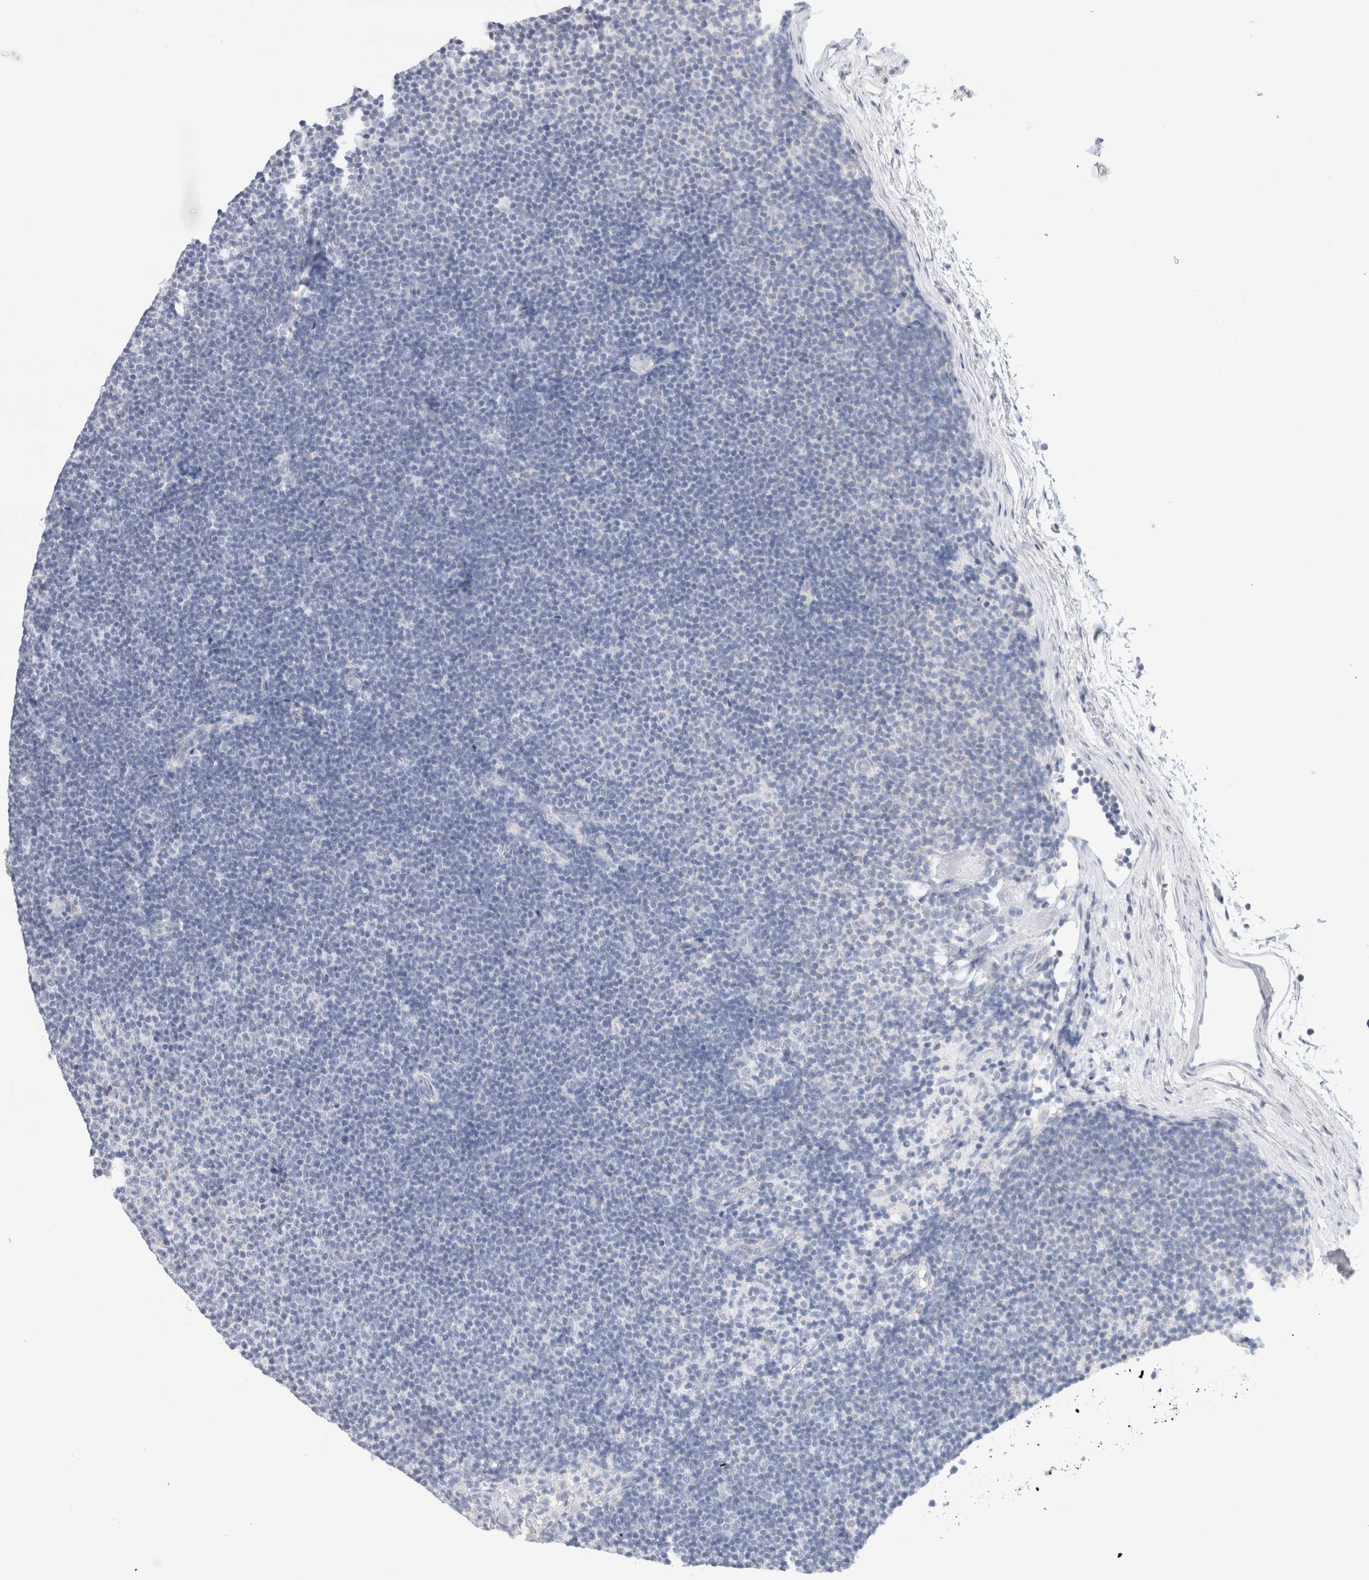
{"staining": {"intensity": "negative", "quantity": "none", "location": "none"}, "tissue": "lymphoma", "cell_type": "Tumor cells", "image_type": "cancer", "snomed": [{"axis": "morphology", "description": "Malignant lymphoma, non-Hodgkin's type, Low grade"}, {"axis": "topography", "description": "Lymph node"}], "caption": "A high-resolution micrograph shows immunohistochemistry (IHC) staining of low-grade malignant lymphoma, non-Hodgkin's type, which shows no significant expression in tumor cells.", "gene": "ECHDC2", "patient": {"sex": "female", "age": 53}}